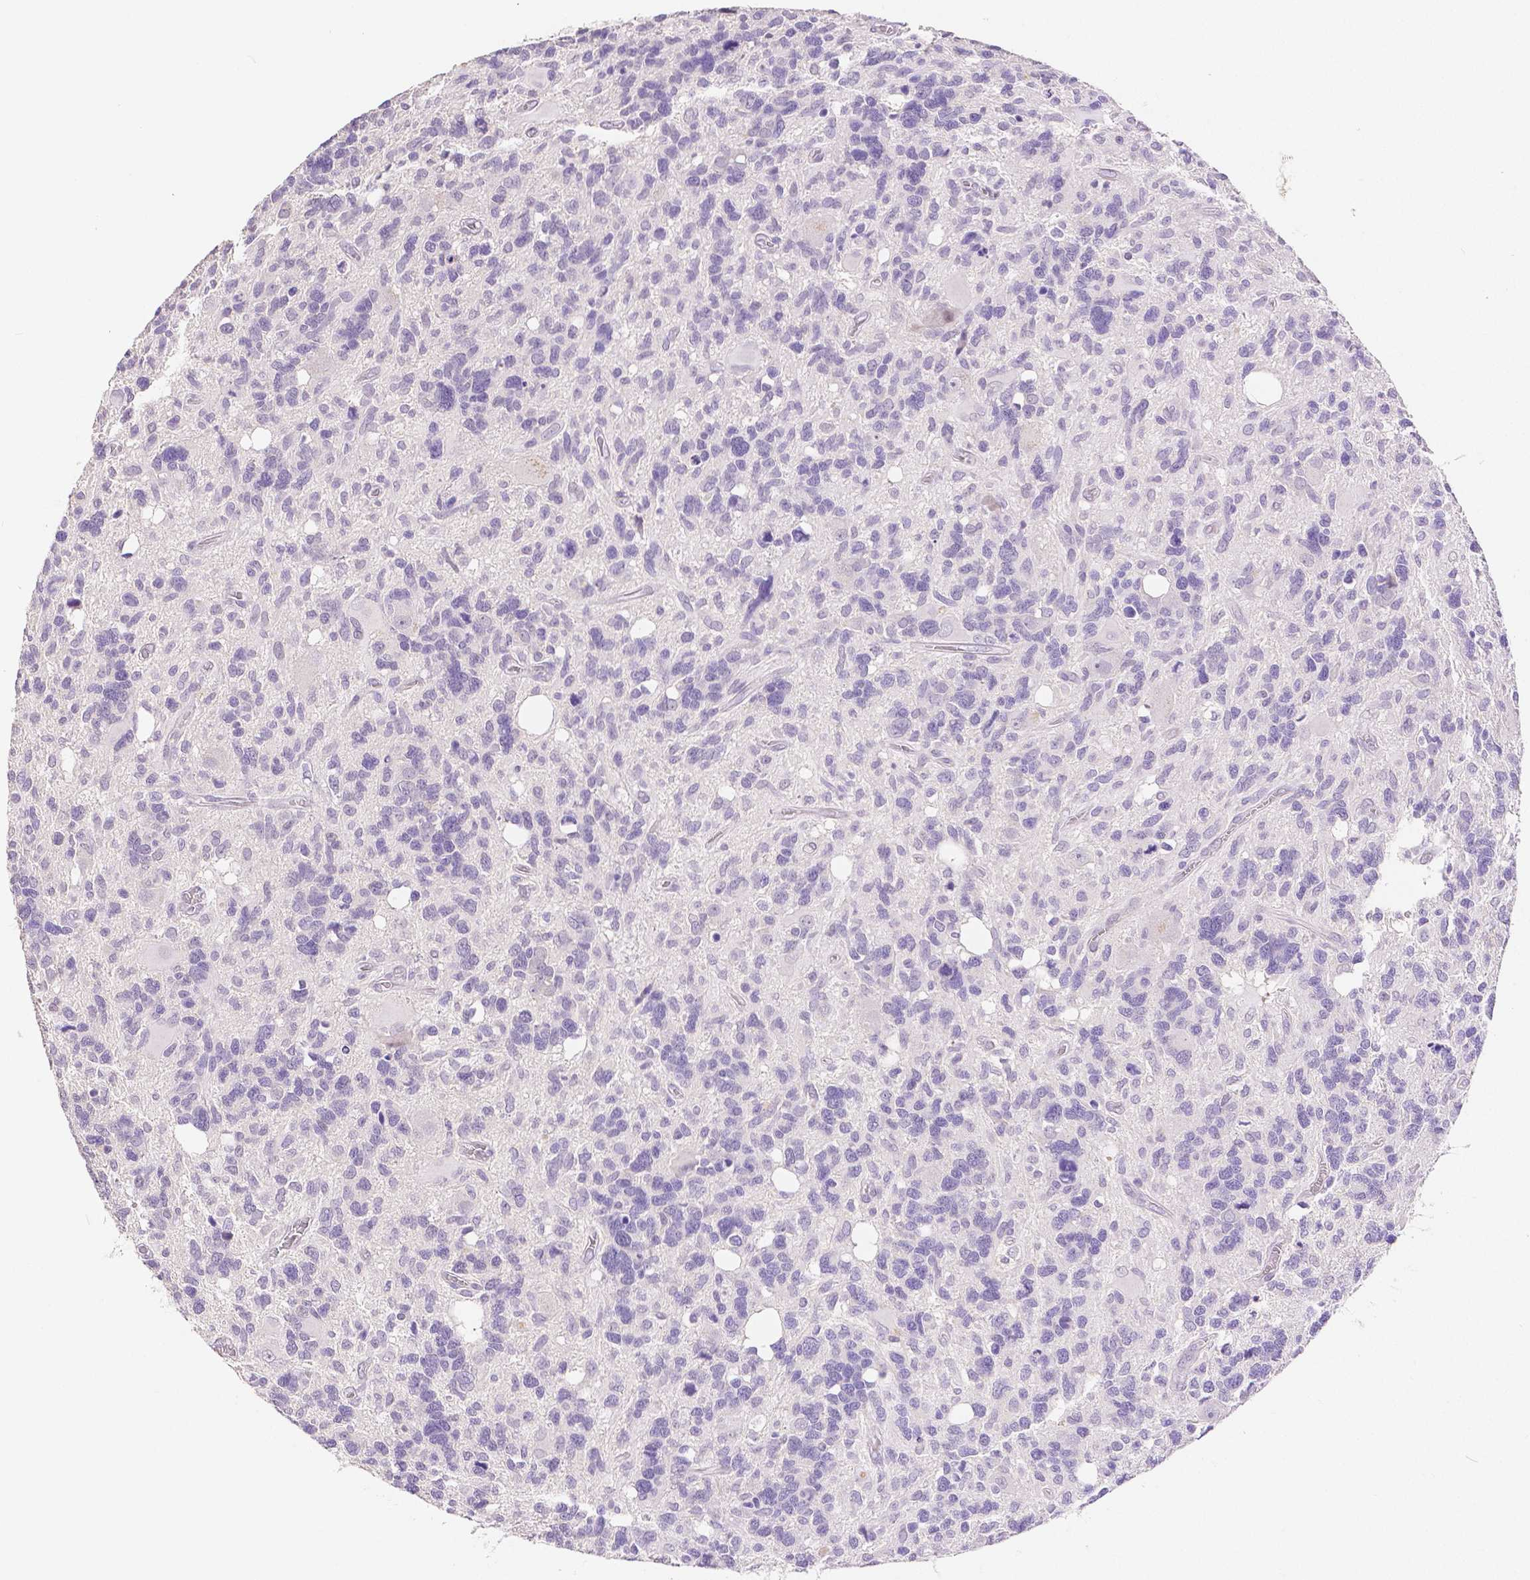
{"staining": {"intensity": "negative", "quantity": "none", "location": "none"}, "tissue": "glioma", "cell_type": "Tumor cells", "image_type": "cancer", "snomed": [{"axis": "morphology", "description": "Glioma, malignant, High grade"}, {"axis": "topography", "description": "Brain"}], "caption": "This is a micrograph of IHC staining of glioma, which shows no positivity in tumor cells.", "gene": "HNF1B", "patient": {"sex": "male", "age": 49}}